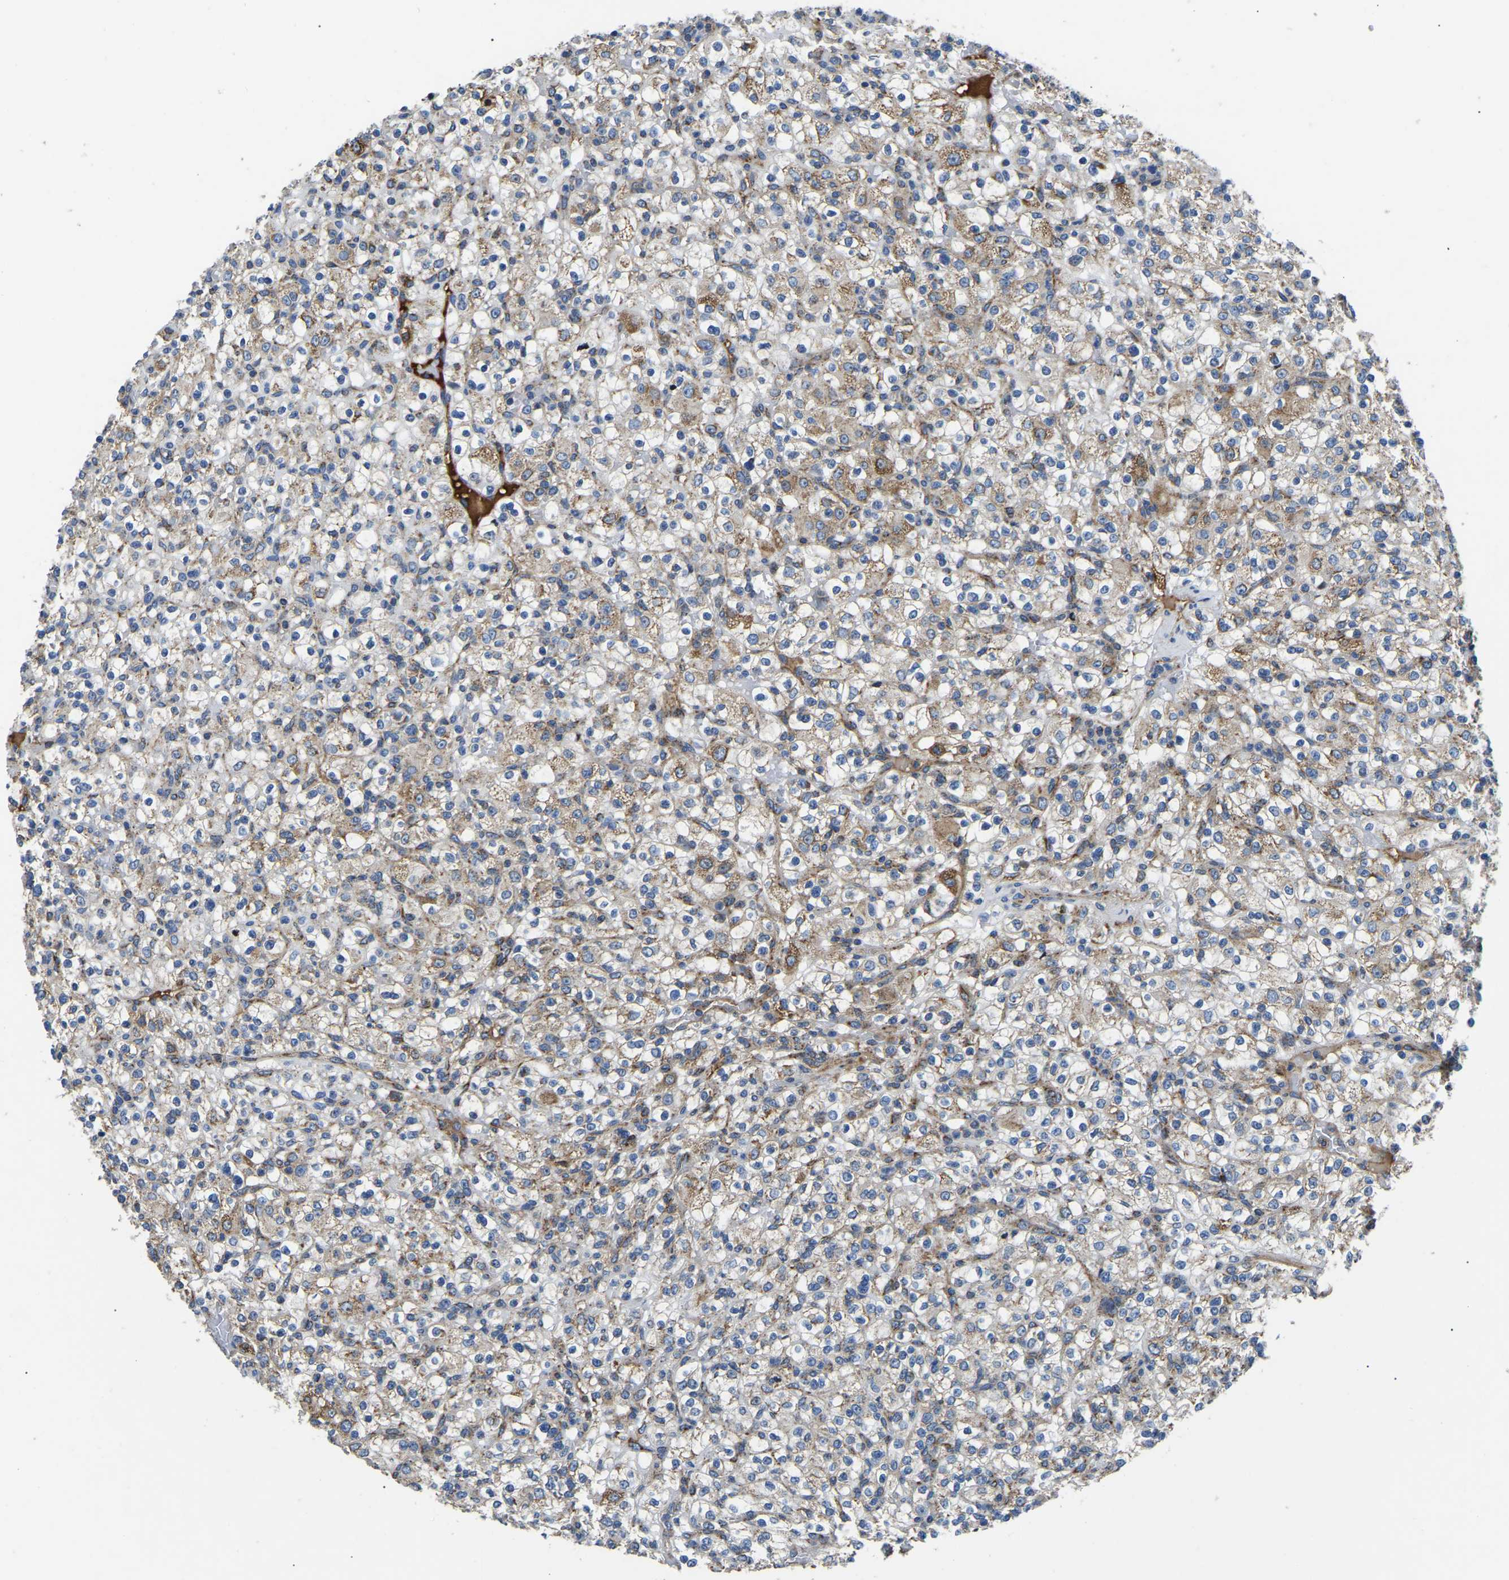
{"staining": {"intensity": "moderate", "quantity": ">75%", "location": "cytoplasmic/membranous"}, "tissue": "renal cancer", "cell_type": "Tumor cells", "image_type": "cancer", "snomed": [{"axis": "morphology", "description": "Normal tissue, NOS"}, {"axis": "morphology", "description": "Adenocarcinoma, NOS"}, {"axis": "topography", "description": "Kidney"}], "caption": "Tumor cells reveal moderate cytoplasmic/membranous staining in approximately >75% of cells in renal cancer (adenocarcinoma).", "gene": "PPM1E", "patient": {"sex": "female", "age": 72}}